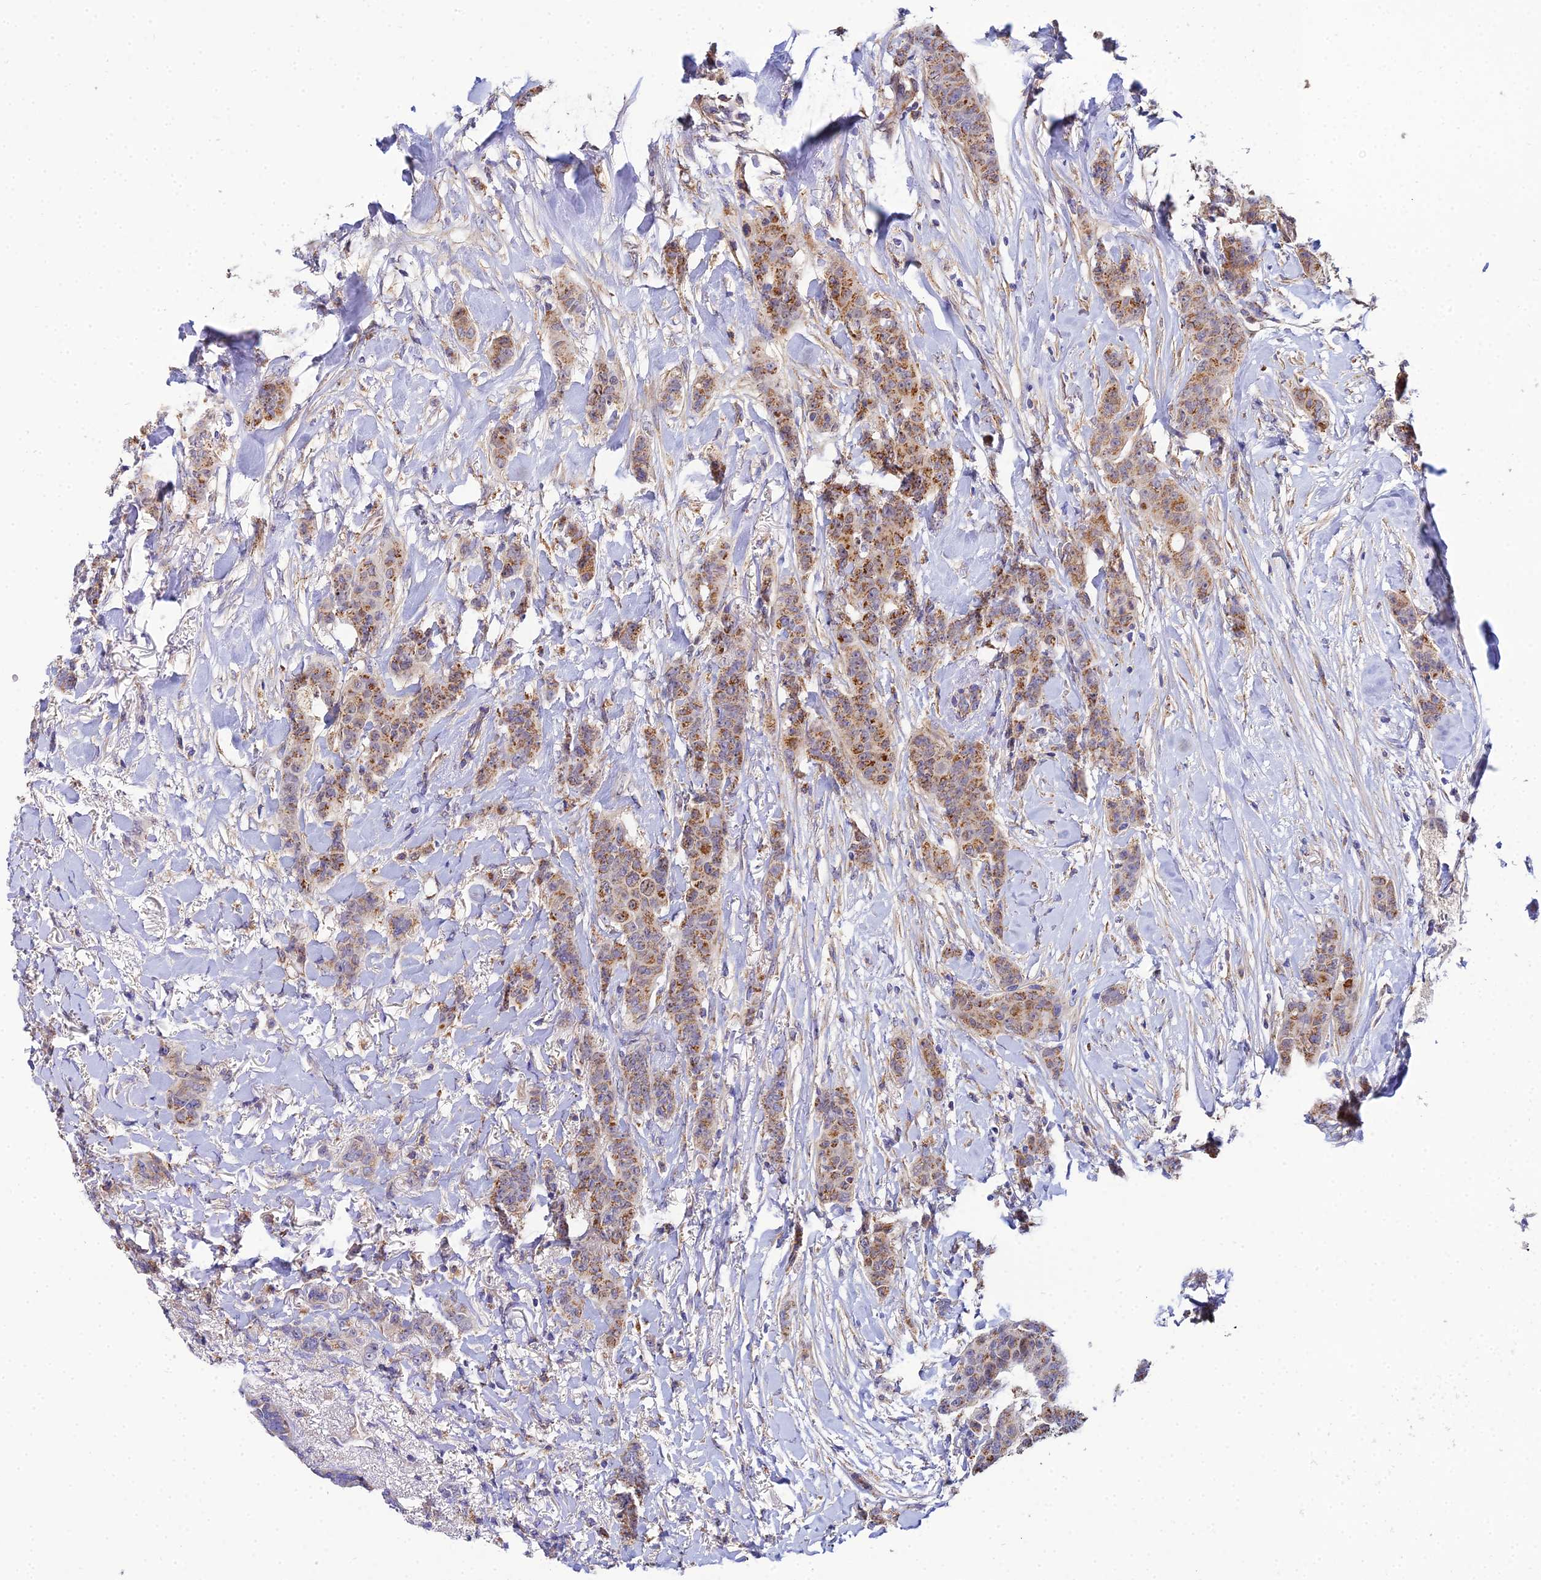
{"staining": {"intensity": "moderate", "quantity": ">75%", "location": "cytoplasmic/membranous"}, "tissue": "breast cancer", "cell_type": "Tumor cells", "image_type": "cancer", "snomed": [{"axis": "morphology", "description": "Duct carcinoma"}, {"axis": "topography", "description": "Breast"}], "caption": "This image shows immunohistochemistry staining of breast cancer (invasive ductal carcinoma), with medium moderate cytoplasmic/membranous expression in about >75% of tumor cells.", "gene": "ACOT2", "patient": {"sex": "female", "age": 40}}